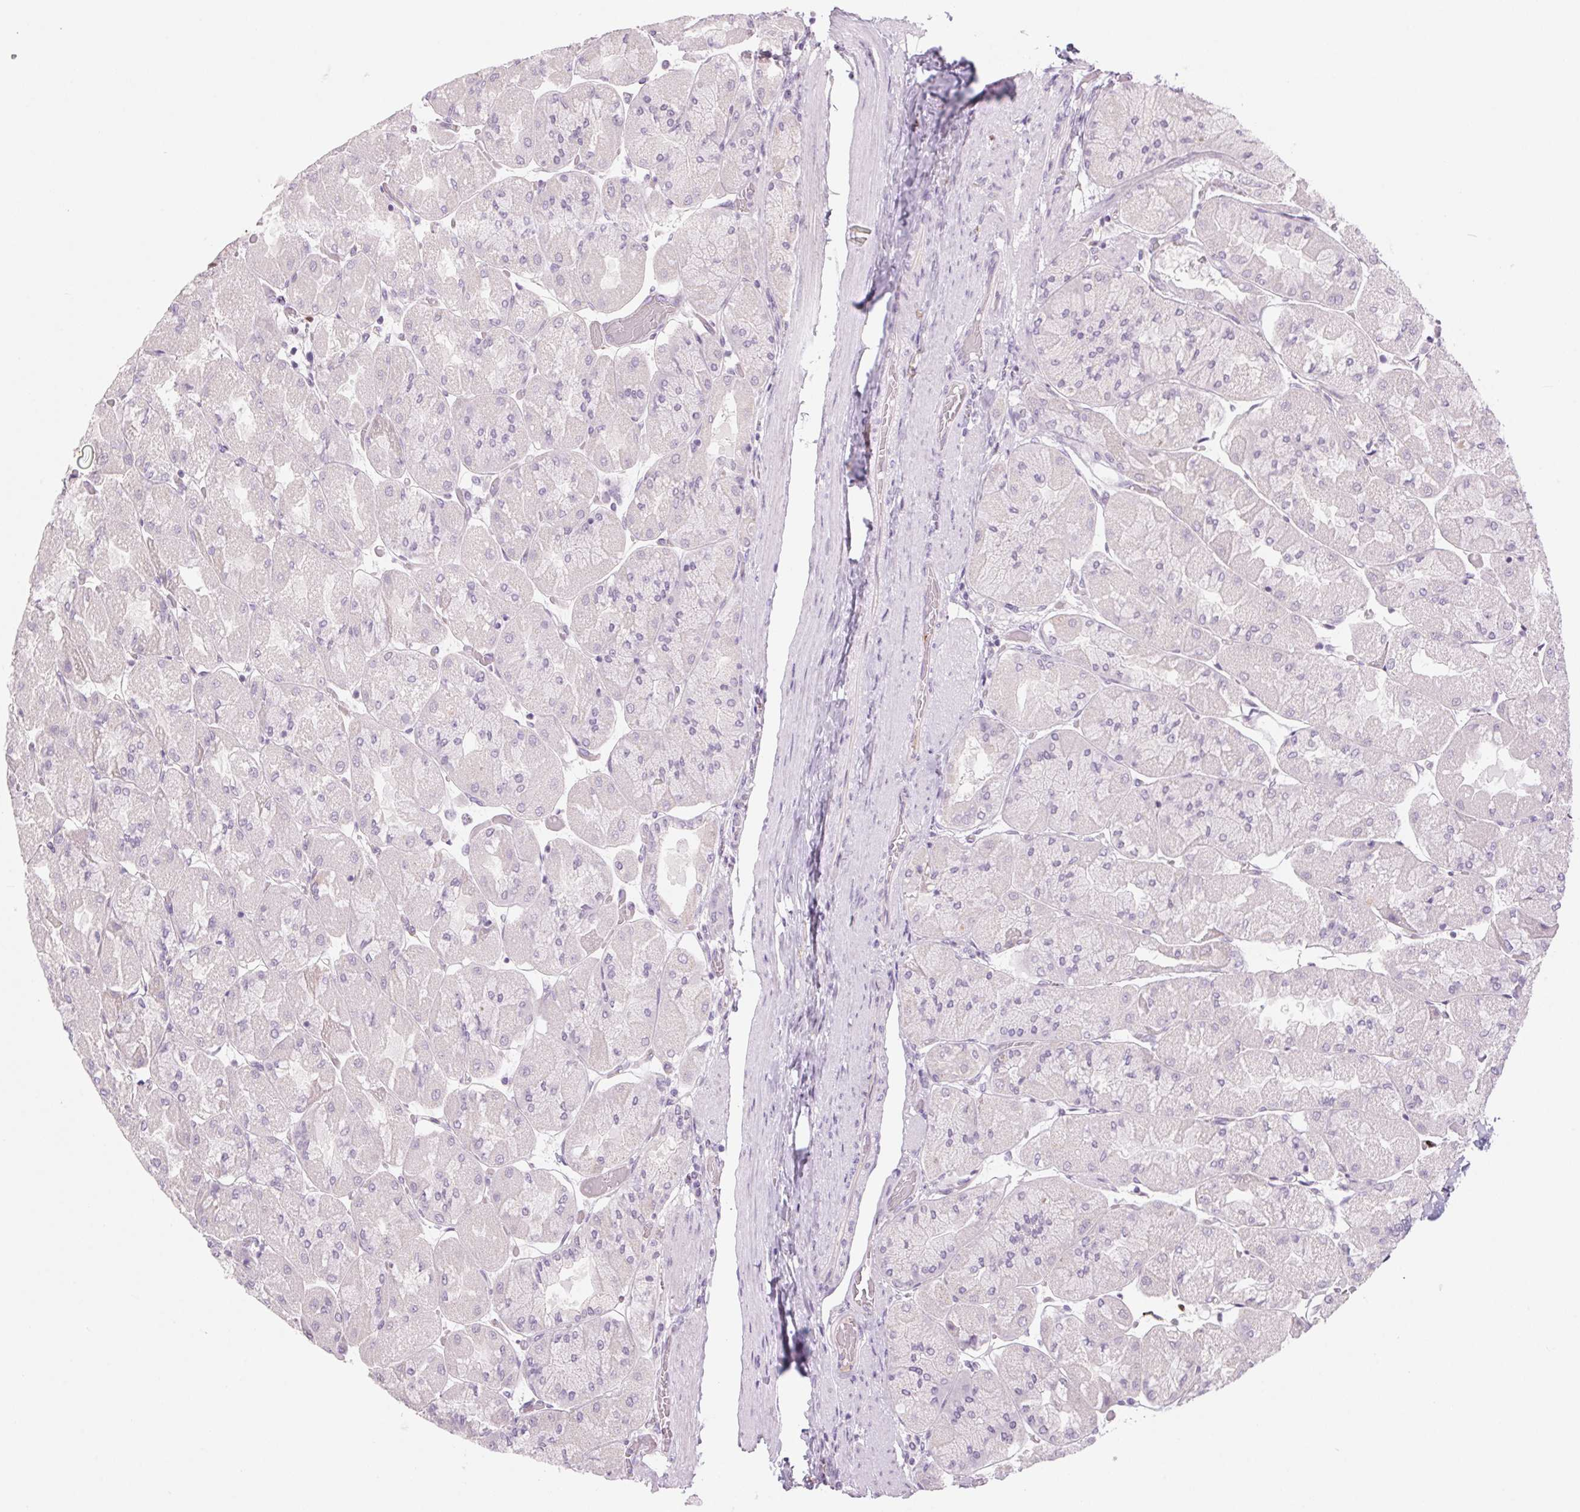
{"staining": {"intensity": "weak", "quantity": "<25%", "location": "cytoplasmic/membranous"}, "tissue": "stomach", "cell_type": "Glandular cells", "image_type": "normal", "snomed": [{"axis": "morphology", "description": "Normal tissue, NOS"}, {"axis": "topography", "description": "Stomach"}], "caption": "Protein analysis of benign stomach demonstrates no significant positivity in glandular cells. (Immunohistochemistry, brightfield microscopy, high magnification).", "gene": "KRT1", "patient": {"sex": "female", "age": 61}}